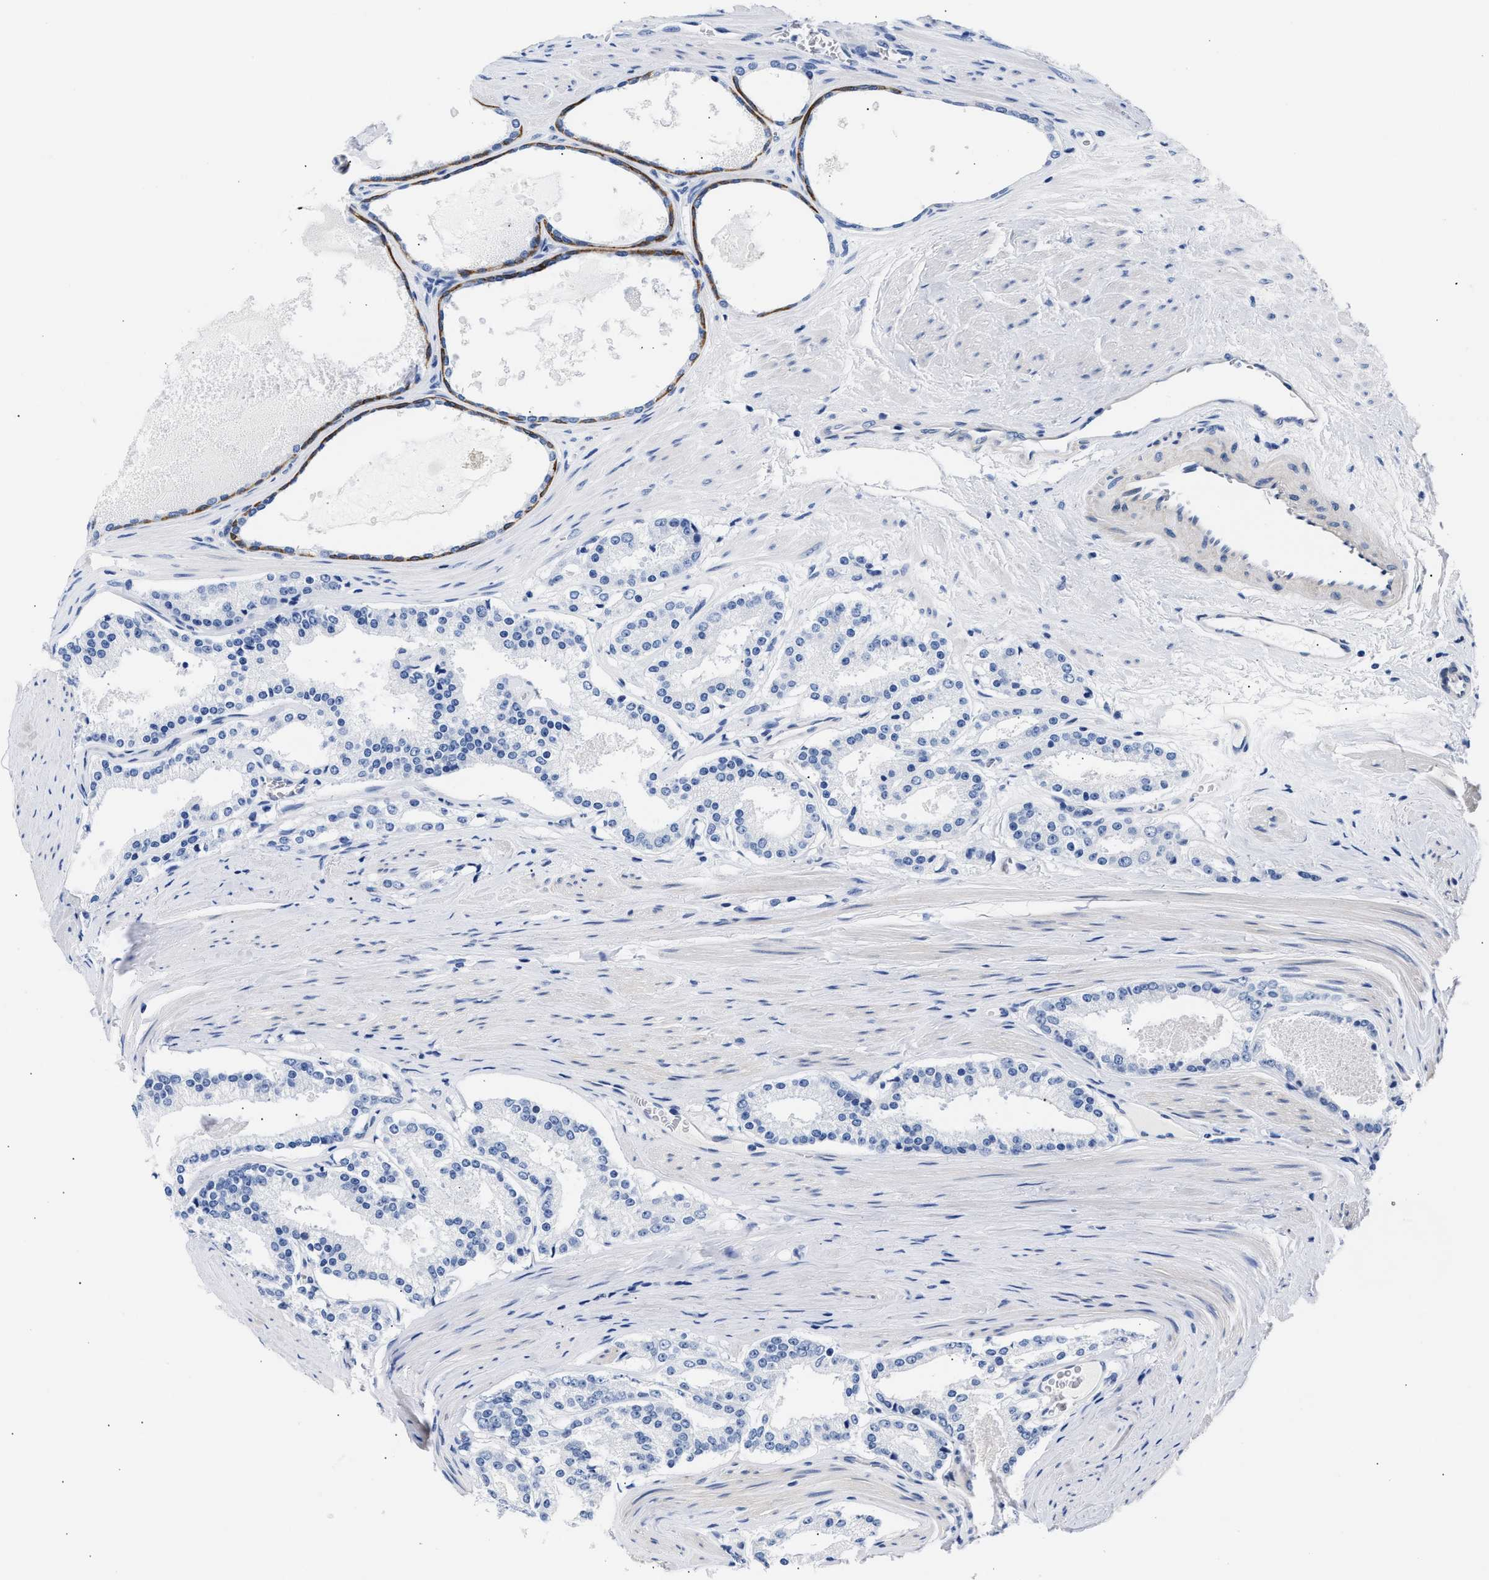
{"staining": {"intensity": "negative", "quantity": "none", "location": "none"}, "tissue": "prostate cancer", "cell_type": "Tumor cells", "image_type": "cancer", "snomed": [{"axis": "morphology", "description": "Adenocarcinoma, Low grade"}, {"axis": "topography", "description": "Prostate"}], "caption": "Tumor cells are negative for protein expression in human prostate cancer (low-grade adenocarcinoma).", "gene": "TRIM29", "patient": {"sex": "male", "age": 70}}